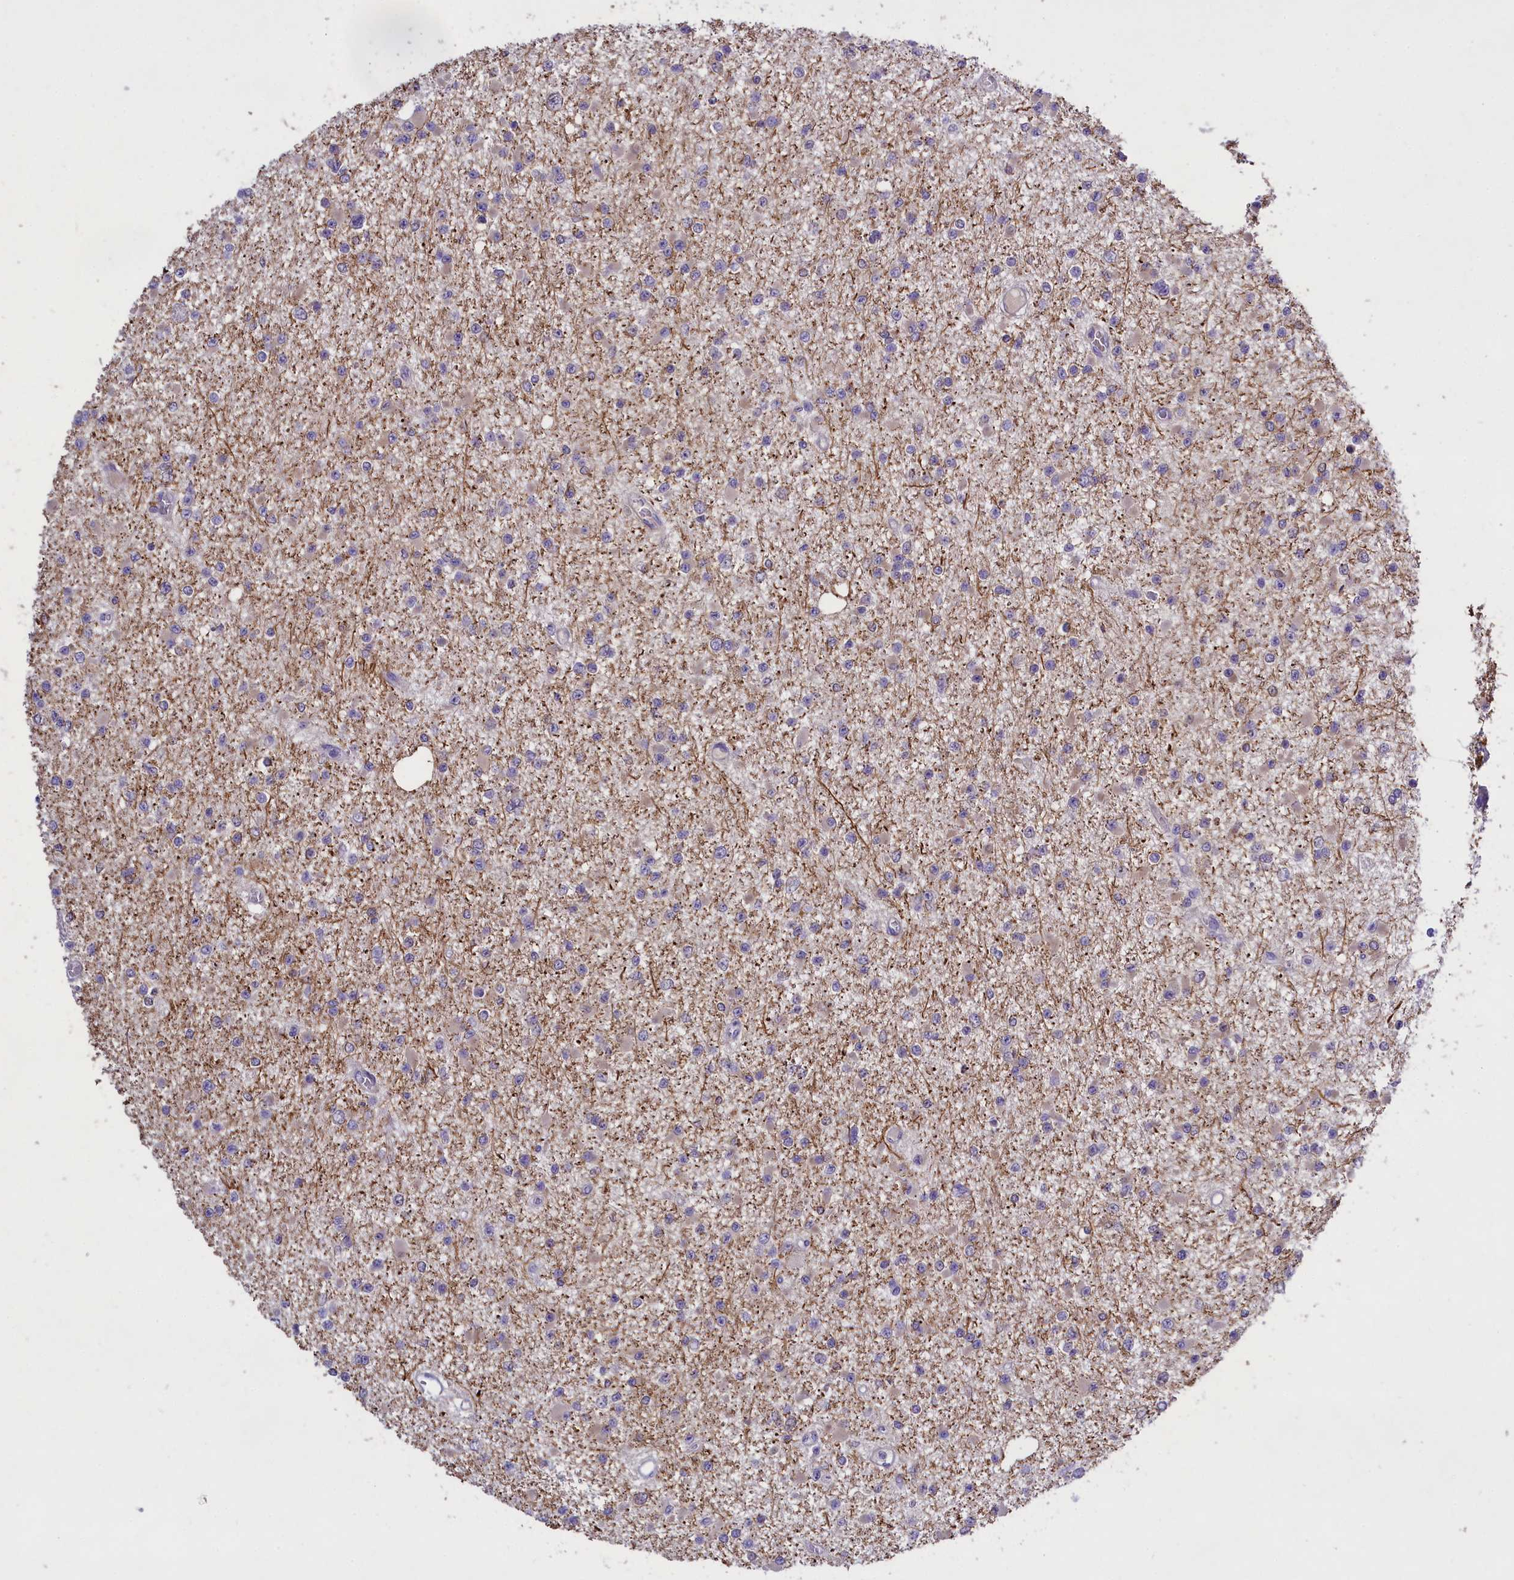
{"staining": {"intensity": "negative", "quantity": "none", "location": "none"}, "tissue": "glioma", "cell_type": "Tumor cells", "image_type": "cancer", "snomed": [{"axis": "morphology", "description": "Glioma, malignant, Low grade"}, {"axis": "topography", "description": "Brain"}], "caption": "The IHC photomicrograph has no significant positivity in tumor cells of malignant glioma (low-grade) tissue.", "gene": "ENPP6", "patient": {"sex": "female", "age": 22}}